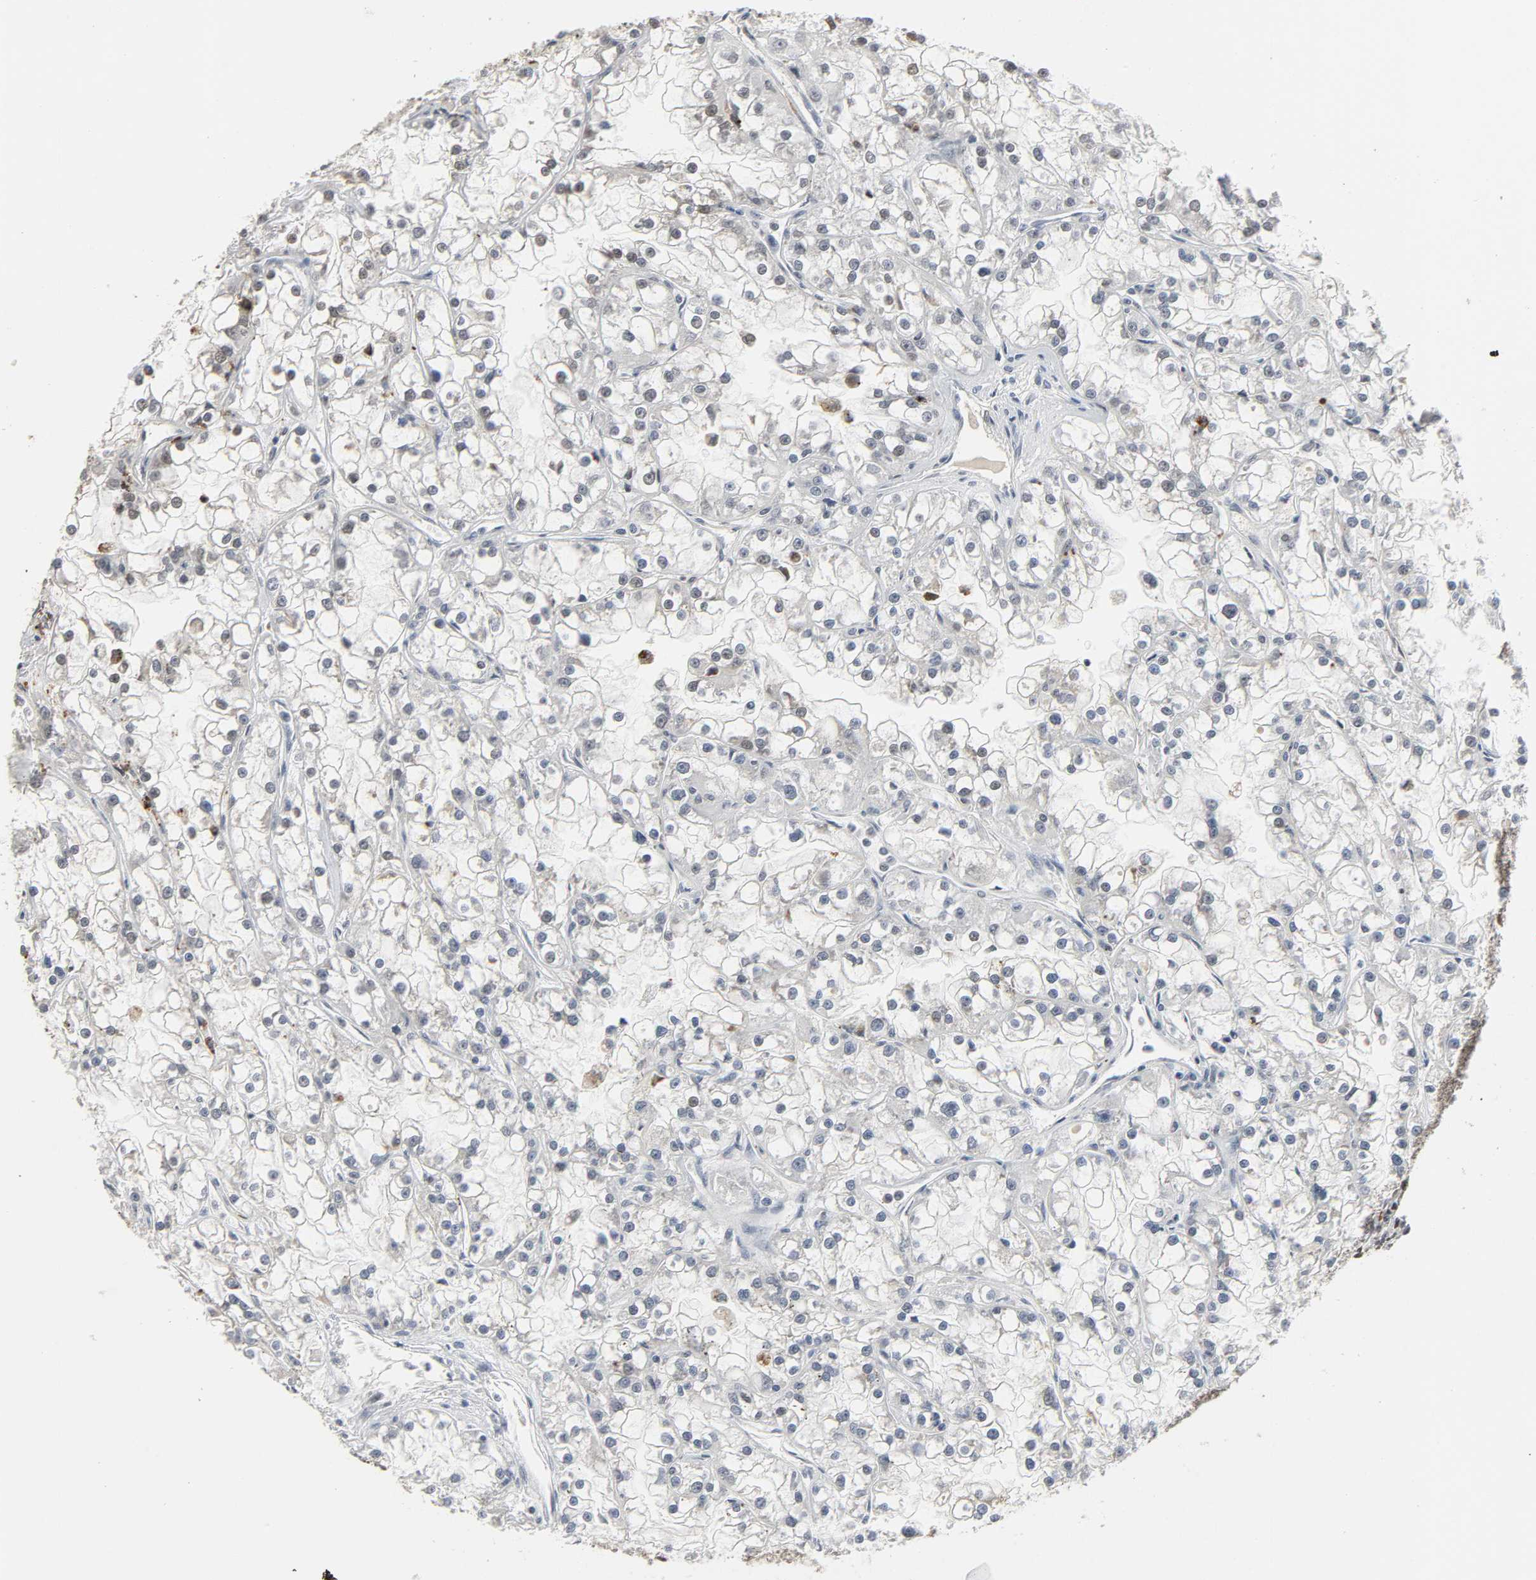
{"staining": {"intensity": "negative", "quantity": "none", "location": "none"}, "tissue": "renal cancer", "cell_type": "Tumor cells", "image_type": "cancer", "snomed": [{"axis": "morphology", "description": "Adenocarcinoma, NOS"}, {"axis": "topography", "description": "Kidney"}], "caption": "Immunohistochemical staining of adenocarcinoma (renal) displays no significant positivity in tumor cells. The staining is performed using DAB (3,3'-diaminobenzidine) brown chromogen with nuclei counter-stained in using hematoxylin.", "gene": "DAZAP1", "patient": {"sex": "female", "age": 52}}